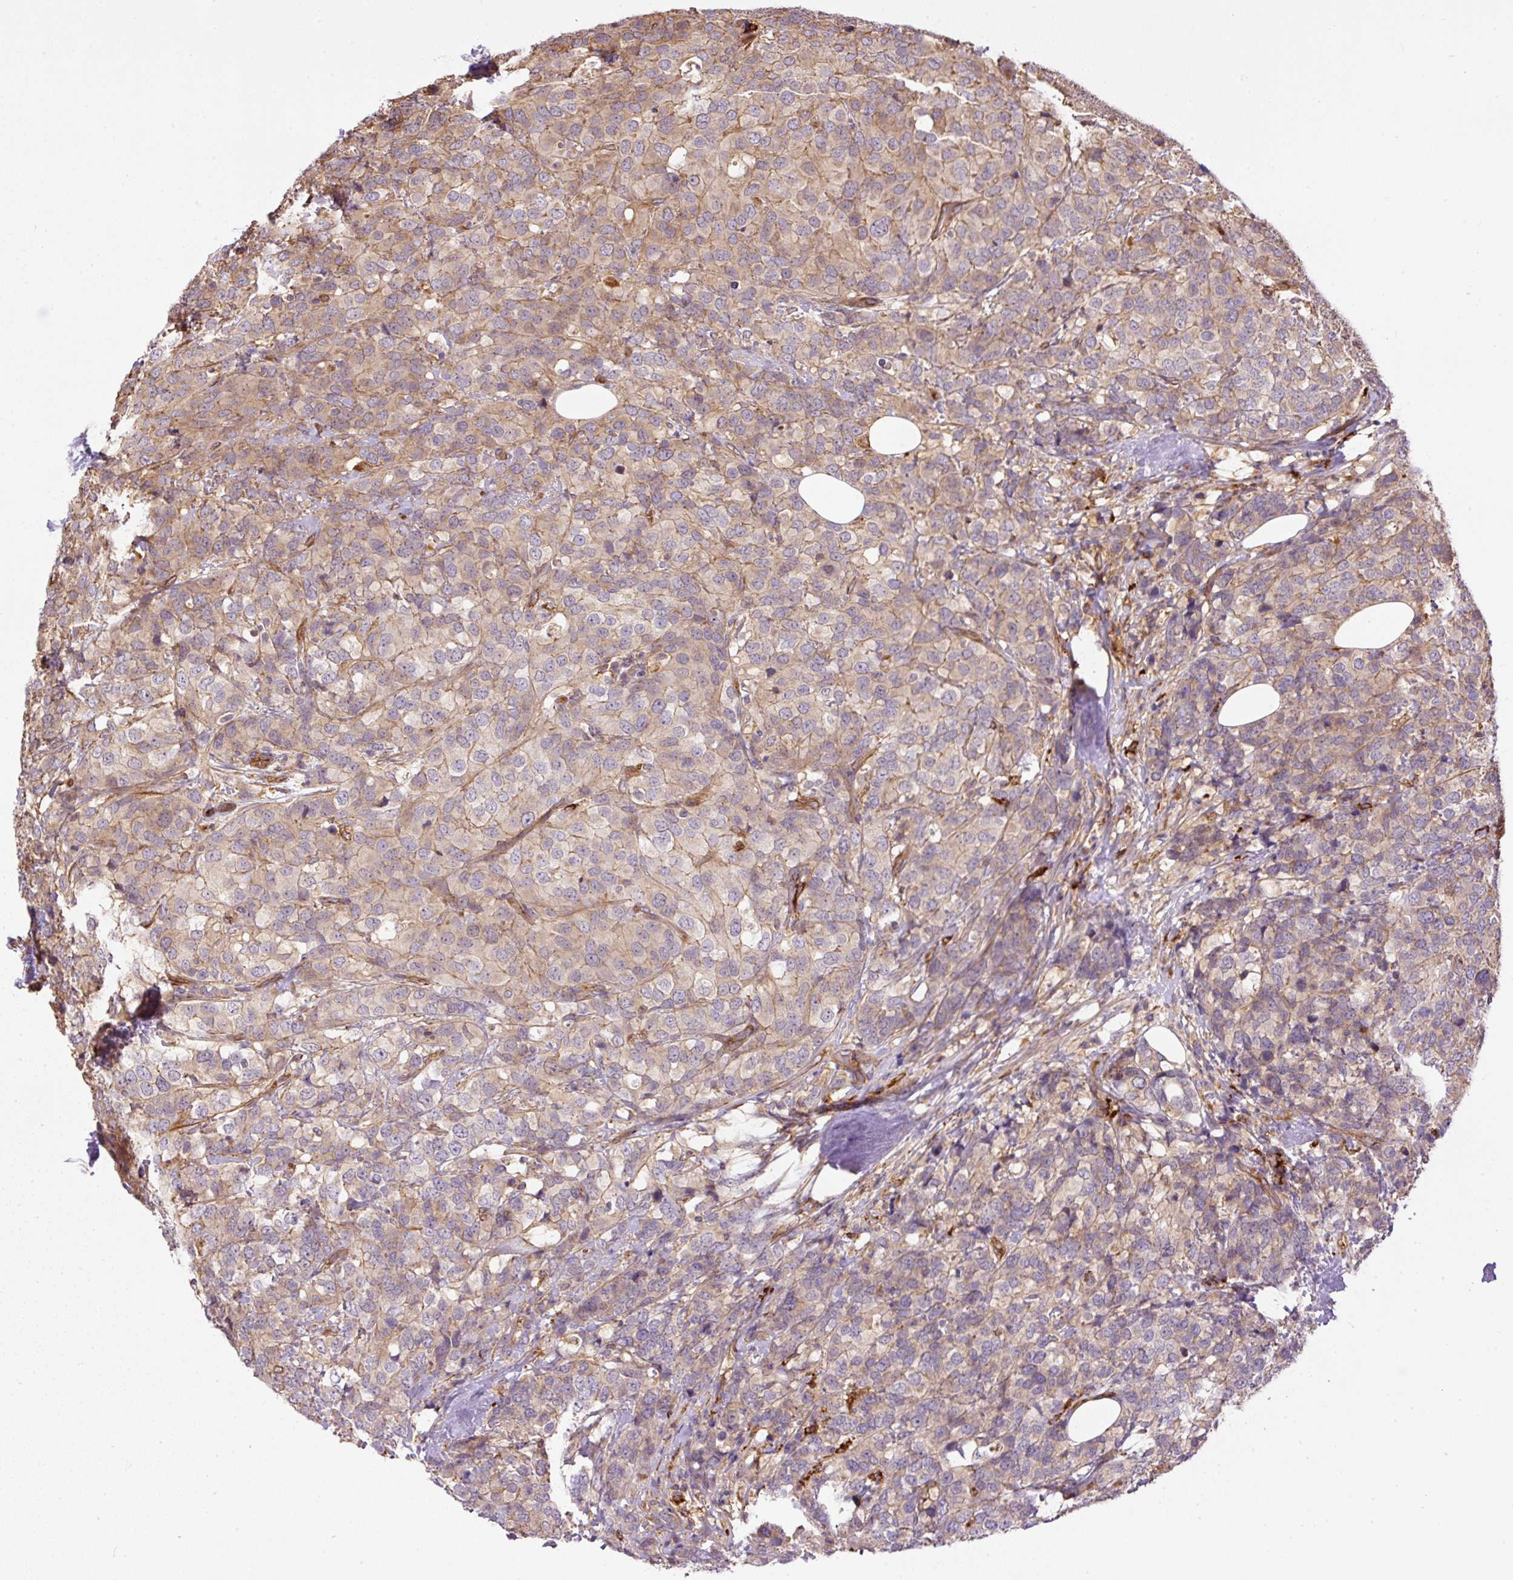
{"staining": {"intensity": "moderate", "quantity": "25%-75%", "location": "cytoplasmic/membranous"}, "tissue": "breast cancer", "cell_type": "Tumor cells", "image_type": "cancer", "snomed": [{"axis": "morphology", "description": "Lobular carcinoma"}, {"axis": "topography", "description": "Breast"}], "caption": "Breast cancer stained with DAB IHC exhibits medium levels of moderate cytoplasmic/membranous expression in approximately 25%-75% of tumor cells.", "gene": "B3GALT5", "patient": {"sex": "female", "age": 59}}